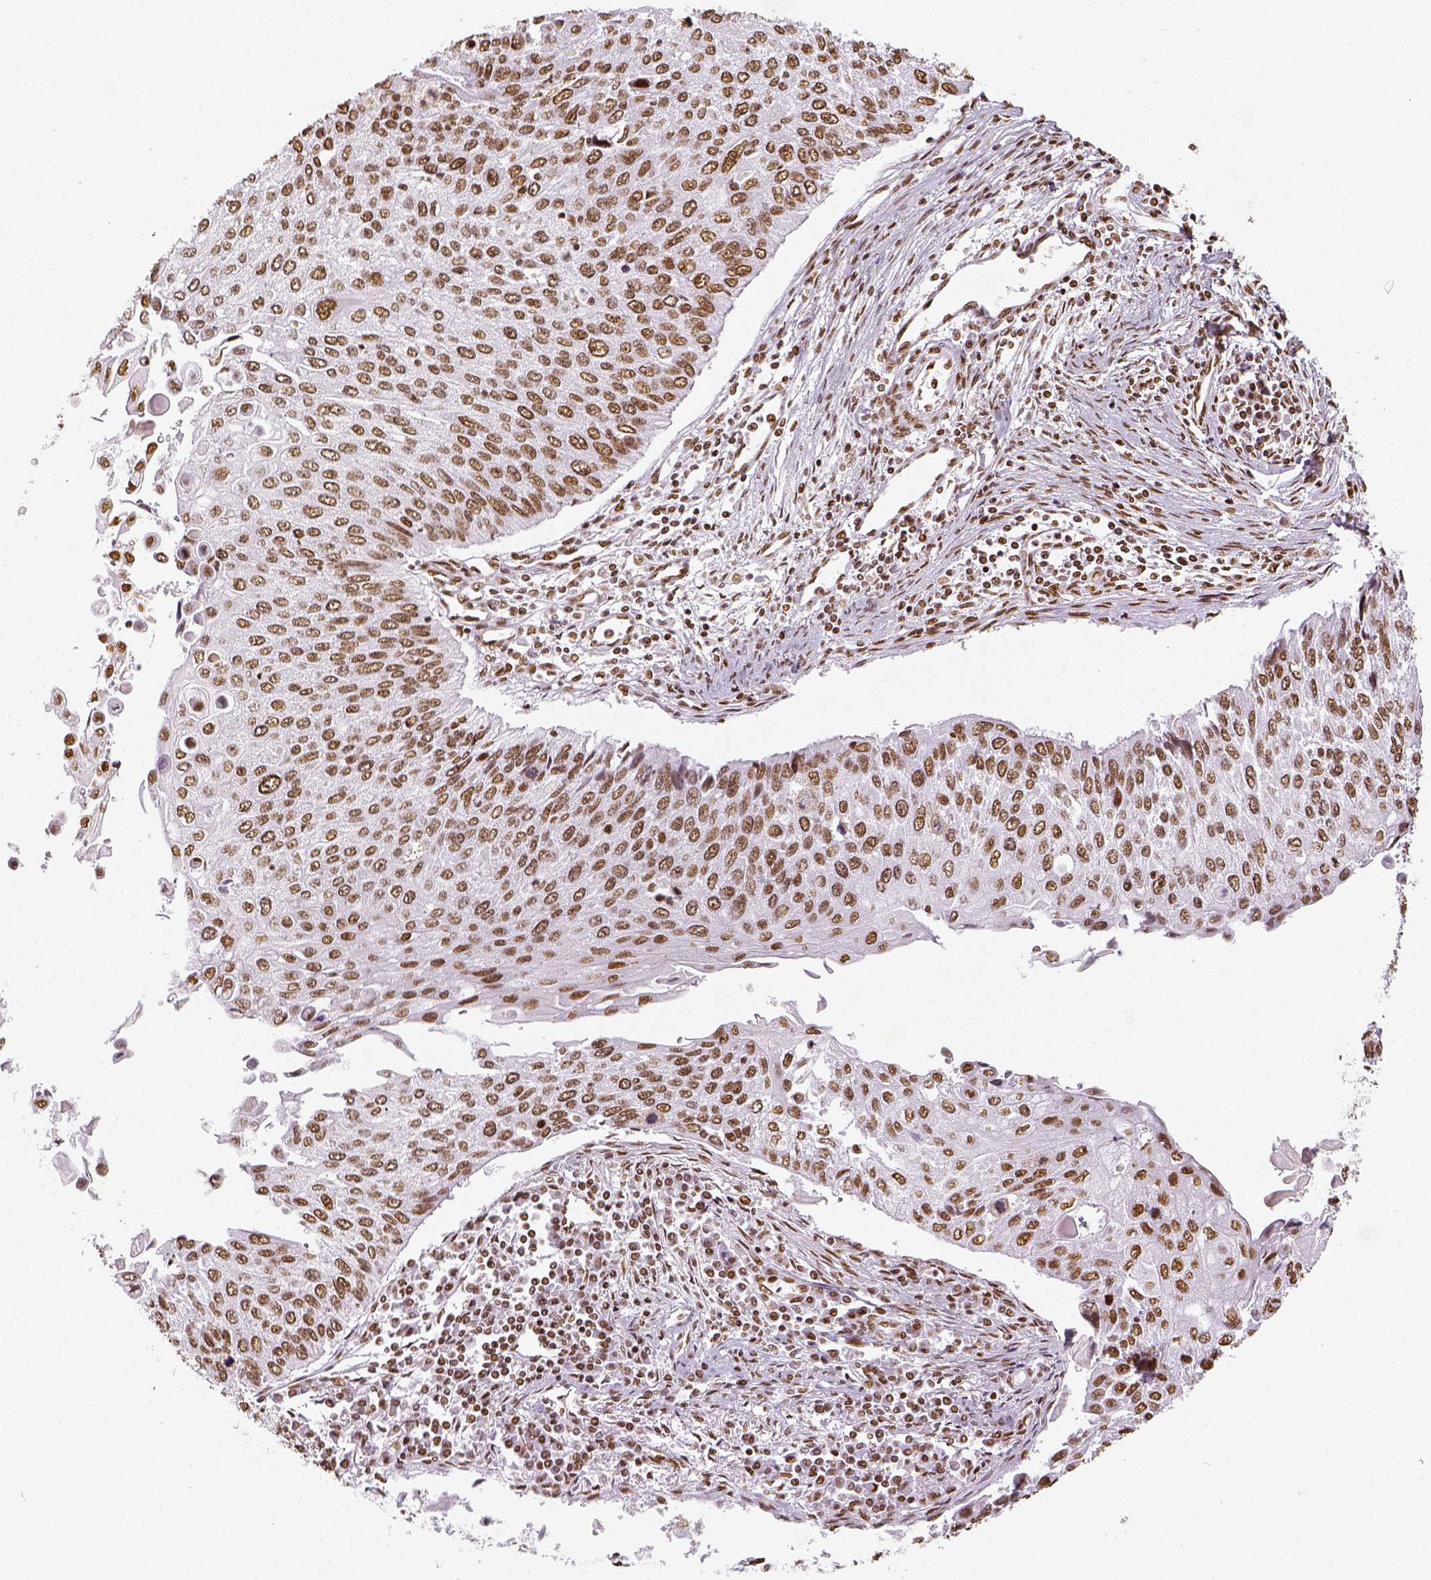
{"staining": {"intensity": "moderate", "quantity": ">75%", "location": "nuclear"}, "tissue": "lung cancer", "cell_type": "Tumor cells", "image_type": "cancer", "snomed": [{"axis": "morphology", "description": "Squamous cell carcinoma, NOS"}, {"axis": "morphology", "description": "Squamous cell carcinoma, metastatic, NOS"}, {"axis": "topography", "description": "Lung"}], "caption": "This micrograph displays IHC staining of lung metastatic squamous cell carcinoma, with medium moderate nuclear expression in approximately >75% of tumor cells.", "gene": "KDM5B", "patient": {"sex": "male", "age": 63}}